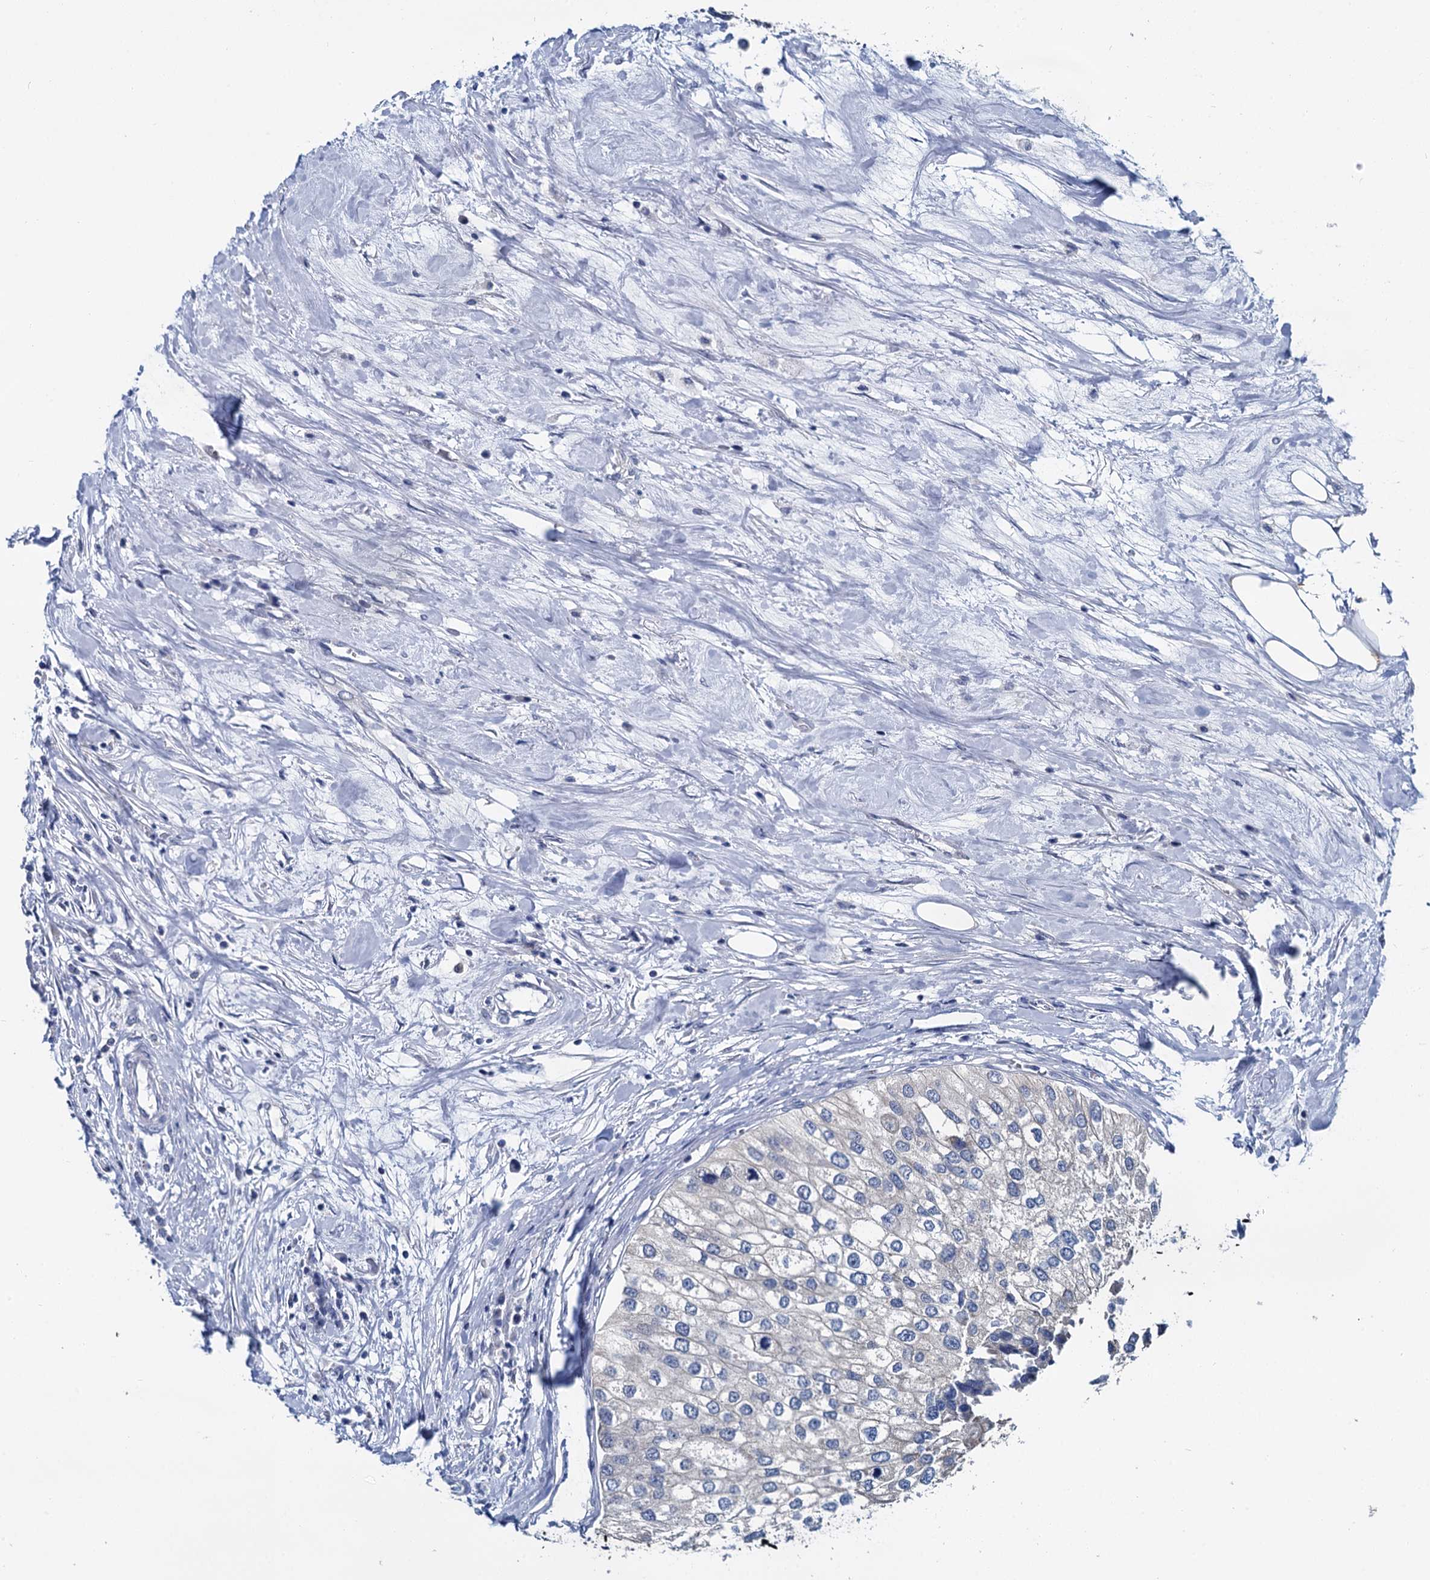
{"staining": {"intensity": "negative", "quantity": "none", "location": "none"}, "tissue": "urothelial cancer", "cell_type": "Tumor cells", "image_type": "cancer", "snomed": [{"axis": "morphology", "description": "Urothelial carcinoma, High grade"}, {"axis": "topography", "description": "Urinary bladder"}], "caption": "High magnification brightfield microscopy of high-grade urothelial carcinoma stained with DAB (3,3'-diaminobenzidine) (brown) and counterstained with hematoxylin (blue): tumor cells show no significant staining.", "gene": "MIOX", "patient": {"sex": "male", "age": 64}}